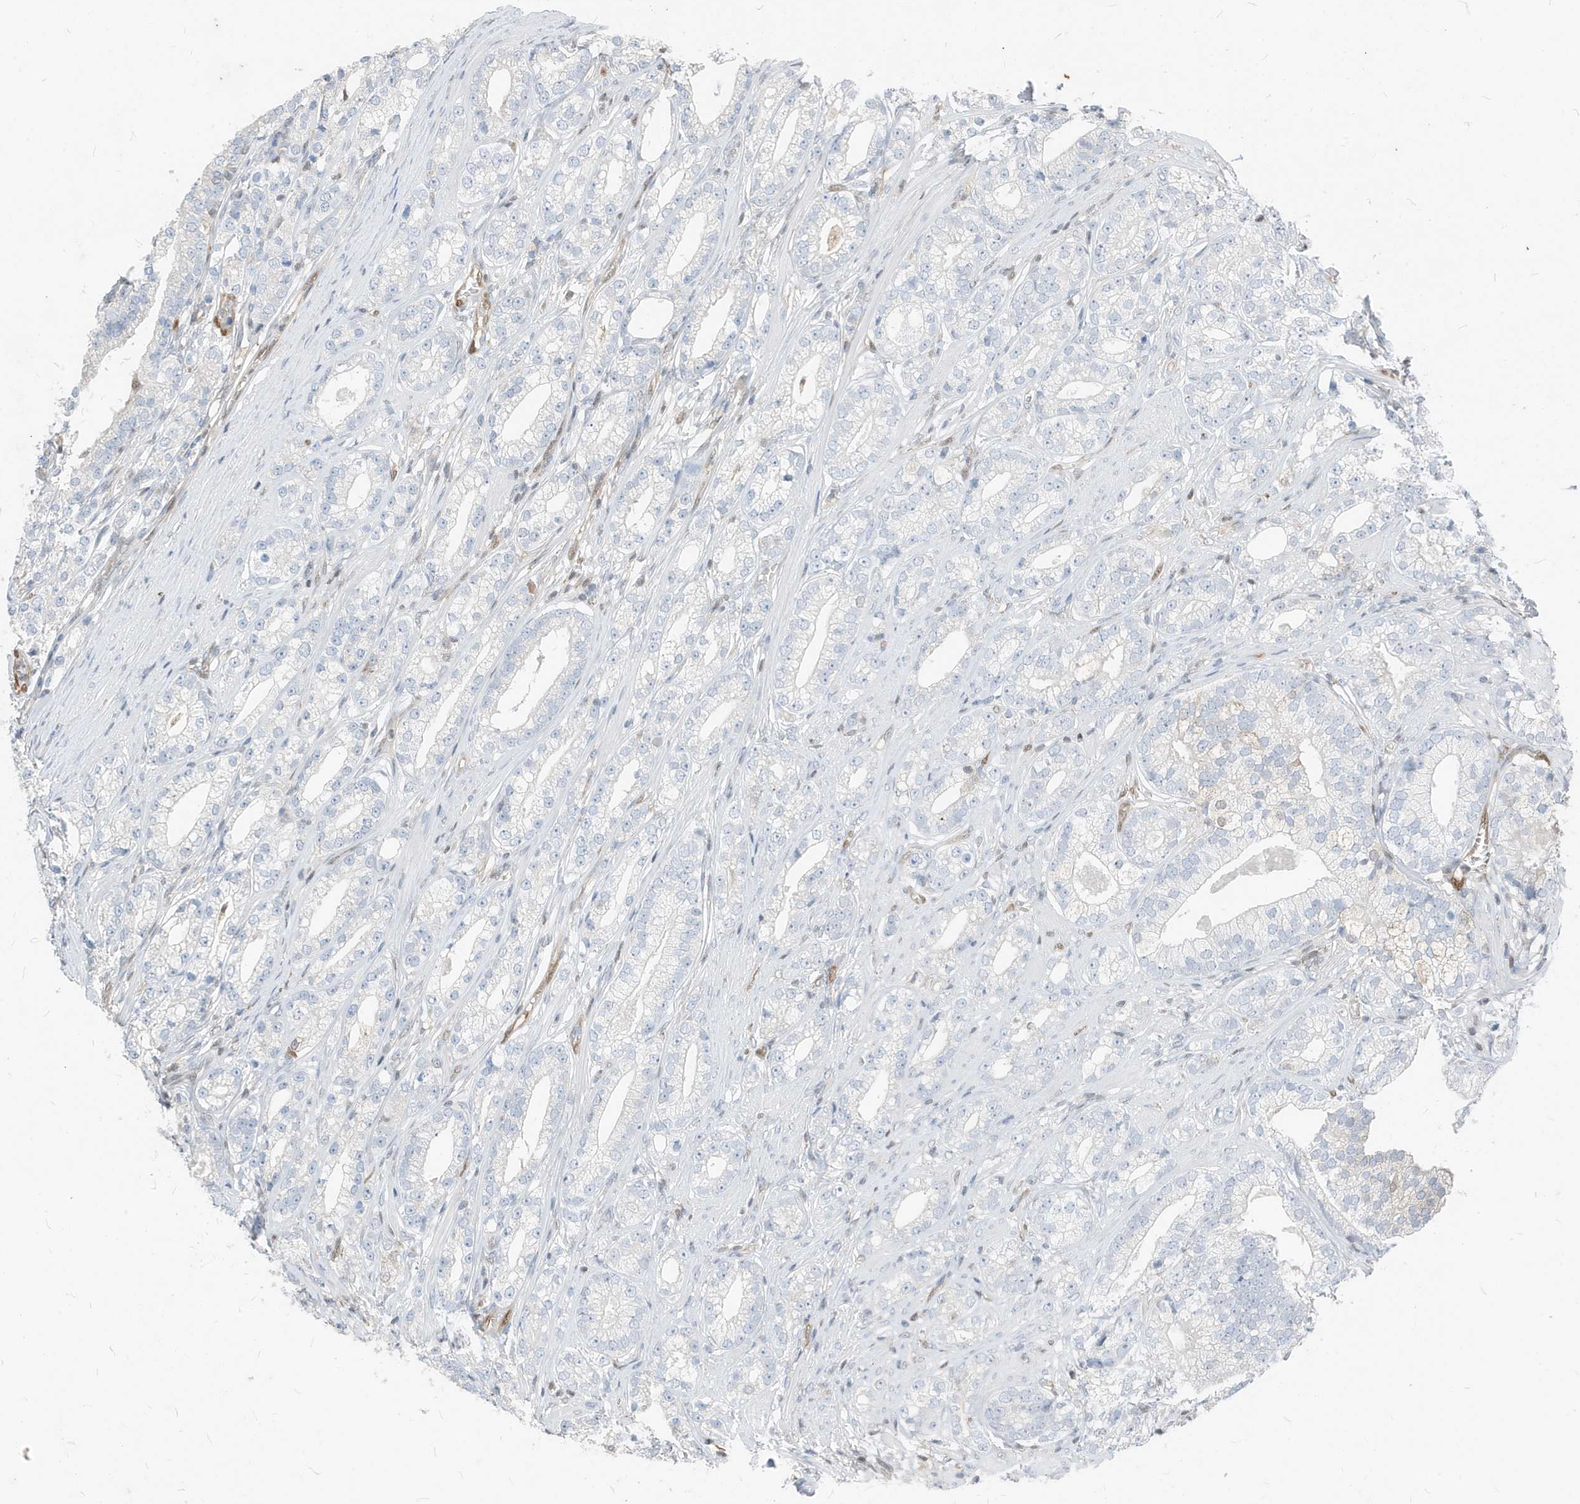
{"staining": {"intensity": "negative", "quantity": "none", "location": "none"}, "tissue": "prostate cancer", "cell_type": "Tumor cells", "image_type": "cancer", "snomed": [{"axis": "morphology", "description": "Adenocarcinoma, High grade"}, {"axis": "topography", "description": "Prostate"}], "caption": "Image shows no protein positivity in tumor cells of prostate cancer (high-grade adenocarcinoma) tissue.", "gene": "NCOA7", "patient": {"sex": "male", "age": 69}}